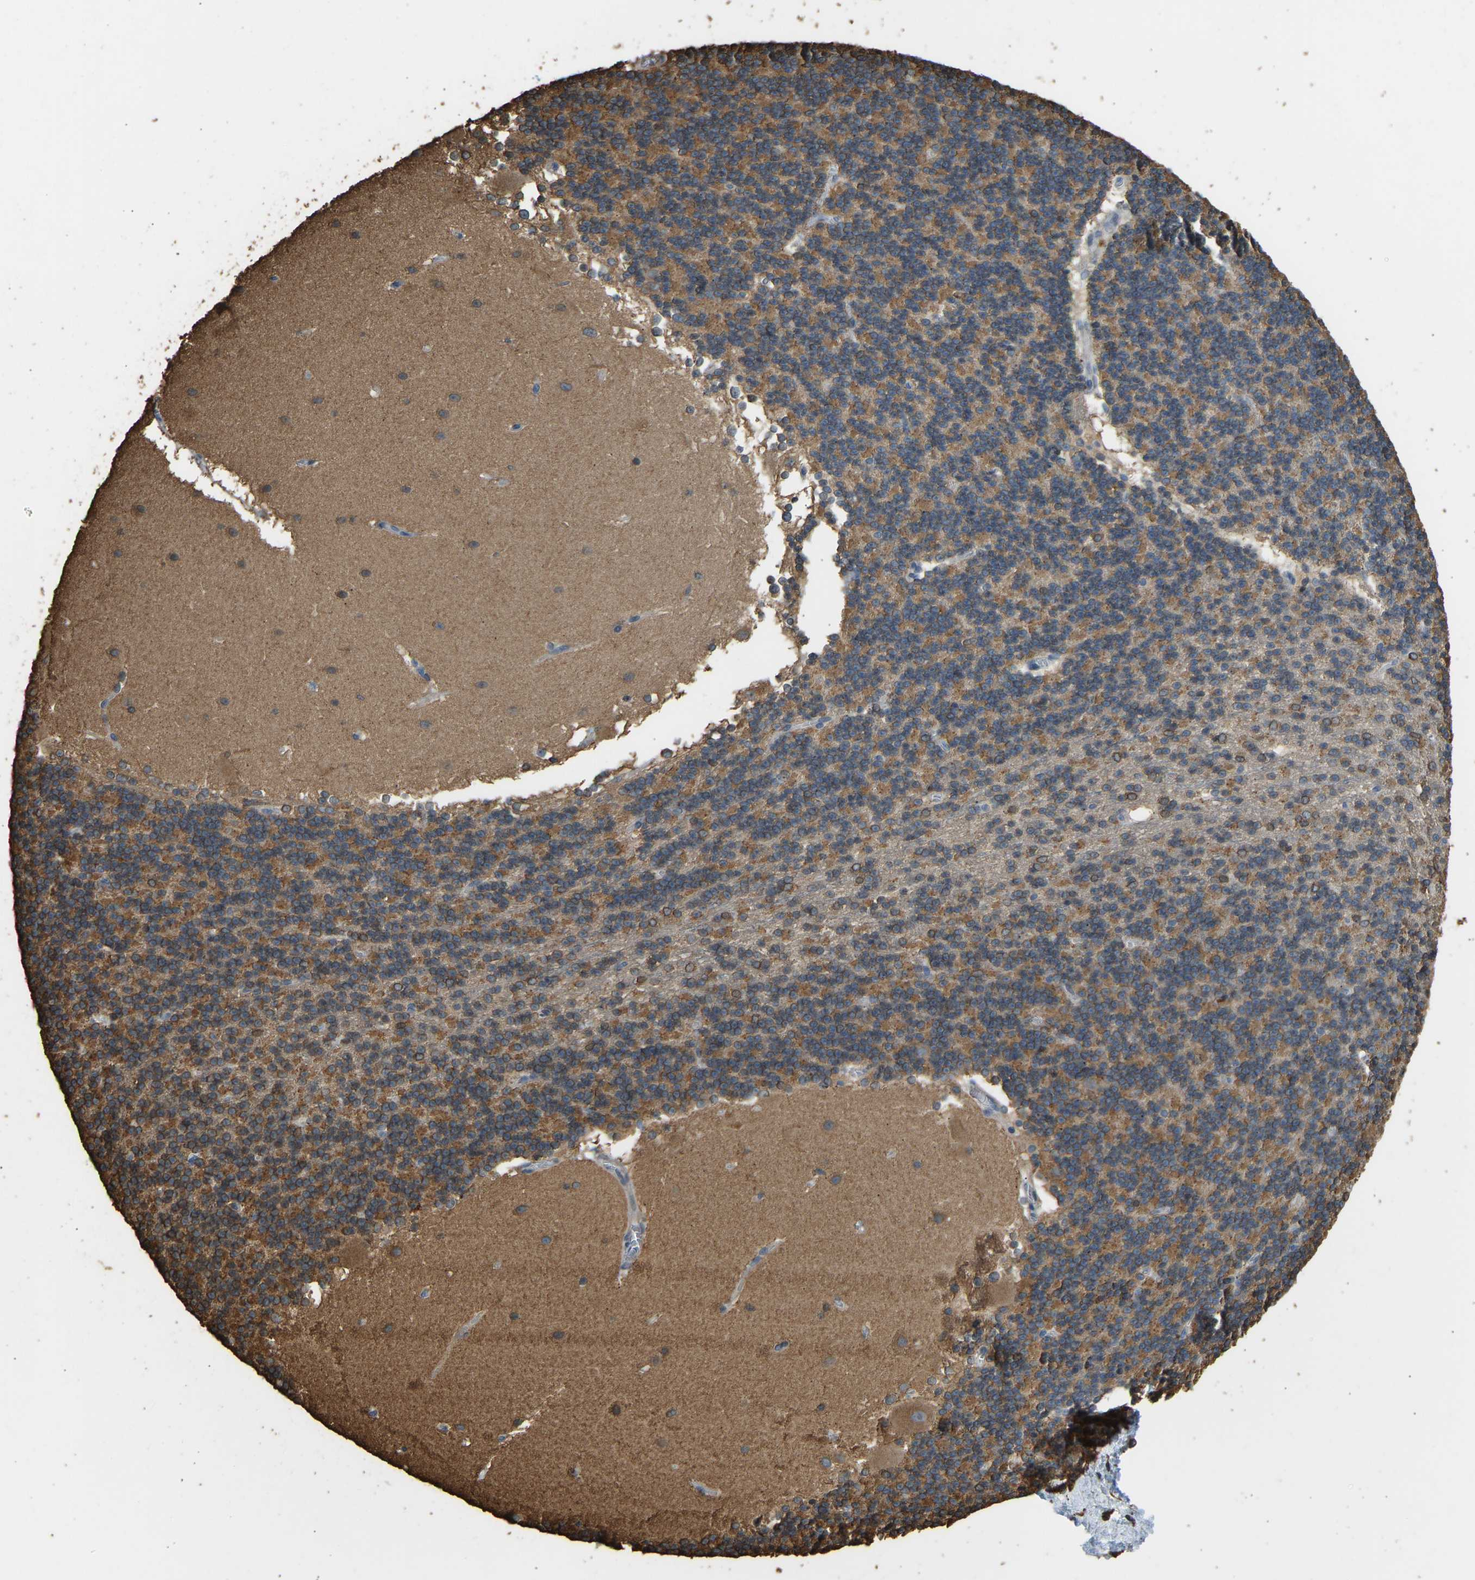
{"staining": {"intensity": "moderate", "quantity": ">75%", "location": "cytoplasmic/membranous"}, "tissue": "cerebellum", "cell_type": "Cells in granular layer", "image_type": "normal", "snomed": [{"axis": "morphology", "description": "Normal tissue, NOS"}, {"axis": "topography", "description": "Cerebellum"}], "caption": "The image displays staining of normal cerebellum, revealing moderate cytoplasmic/membranous protein positivity (brown color) within cells in granular layer. The protein is stained brown, and the nuclei are stained in blue (DAB IHC with brightfield microscopy, high magnification).", "gene": "OS9", "patient": {"sex": "female", "age": 19}}